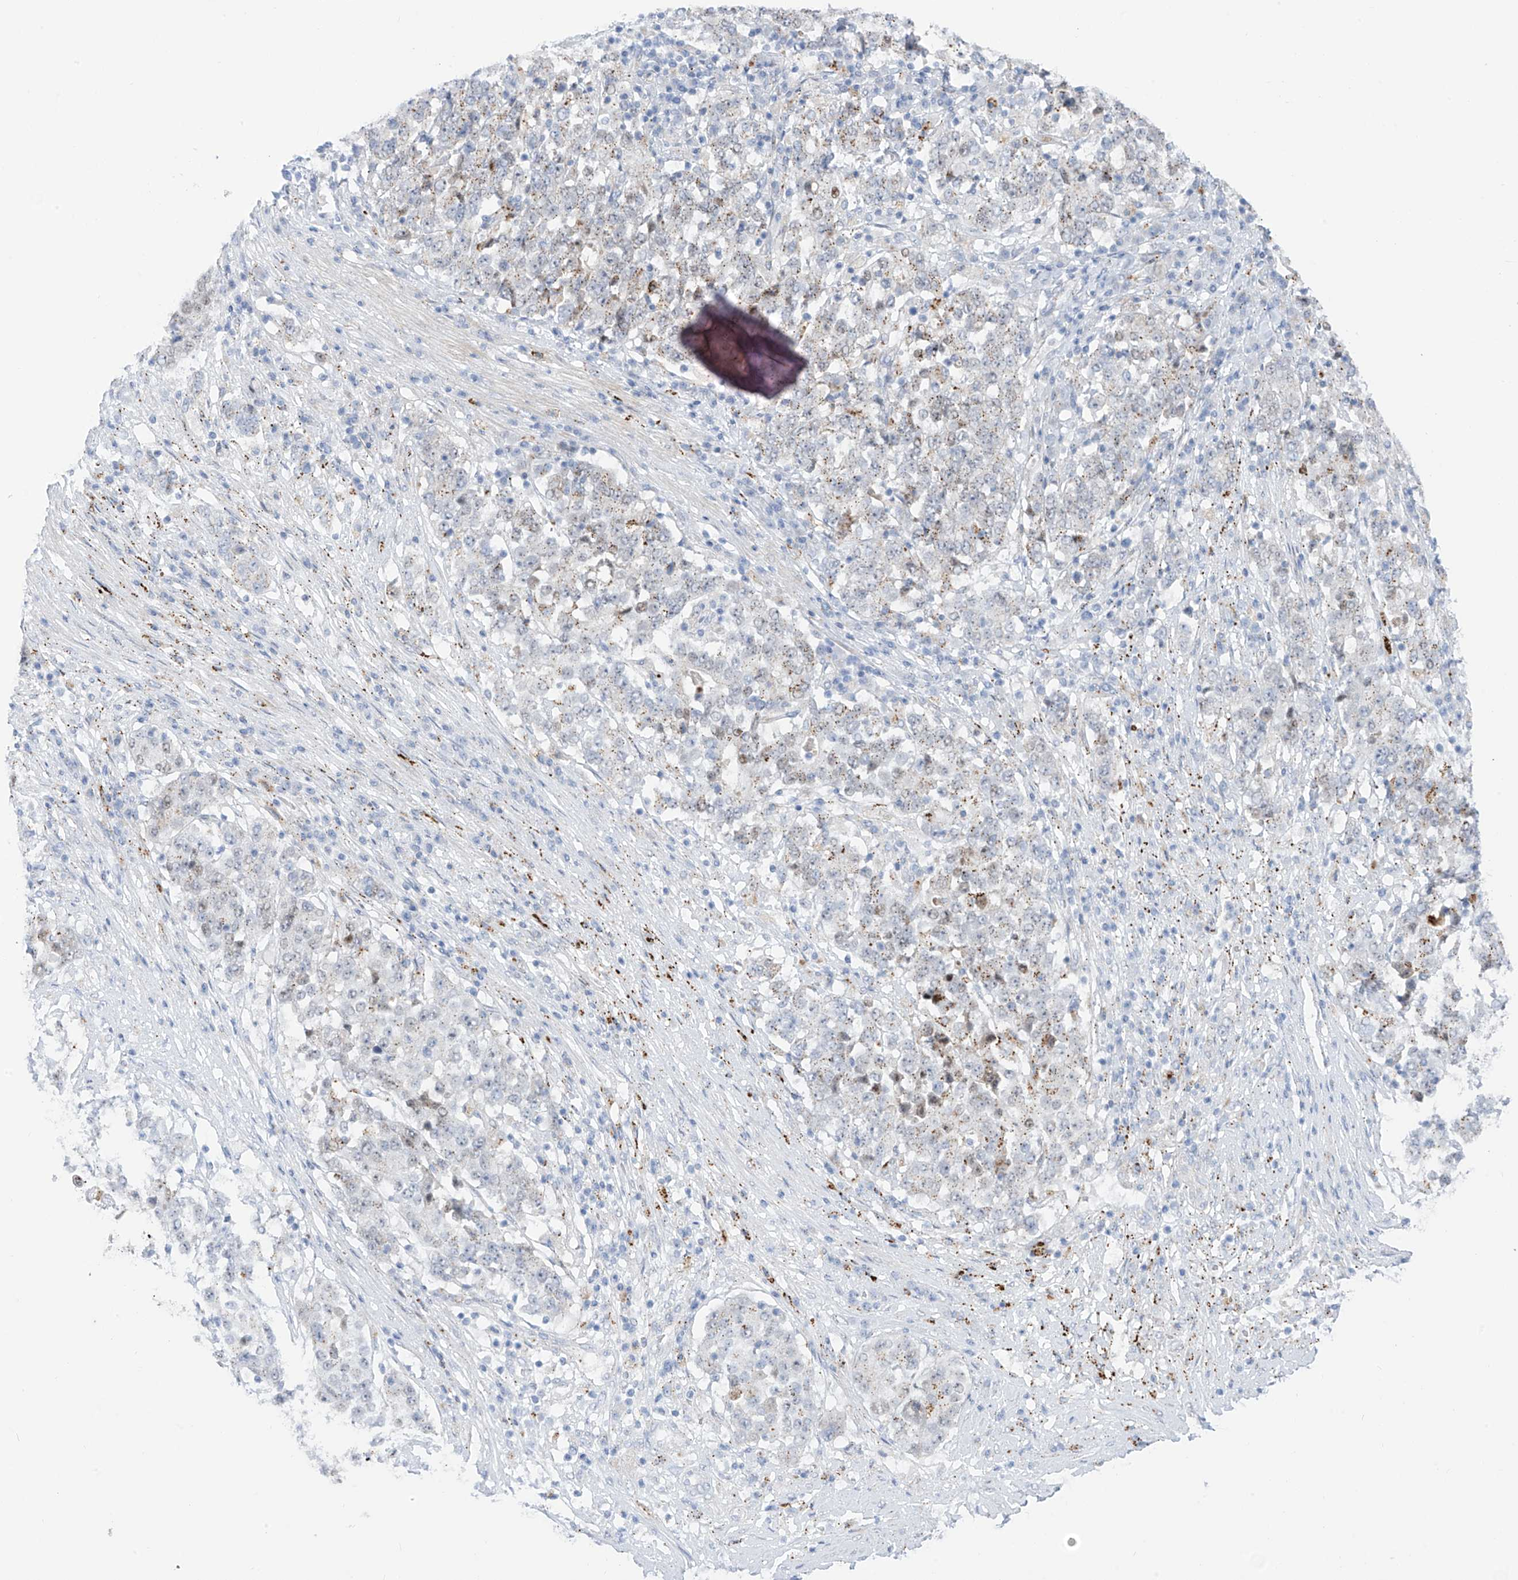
{"staining": {"intensity": "weak", "quantity": "25%-75%", "location": "cytoplasmic/membranous"}, "tissue": "stomach cancer", "cell_type": "Tumor cells", "image_type": "cancer", "snomed": [{"axis": "morphology", "description": "Adenocarcinoma, NOS"}, {"axis": "topography", "description": "Stomach"}], "caption": "A high-resolution image shows immunohistochemistry staining of stomach cancer, which shows weak cytoplasmic/membranous expression in approximately 25%-75% of tumor cells.", "gene": "PSPH", "patient": {"sex": "male", "age": 59}}